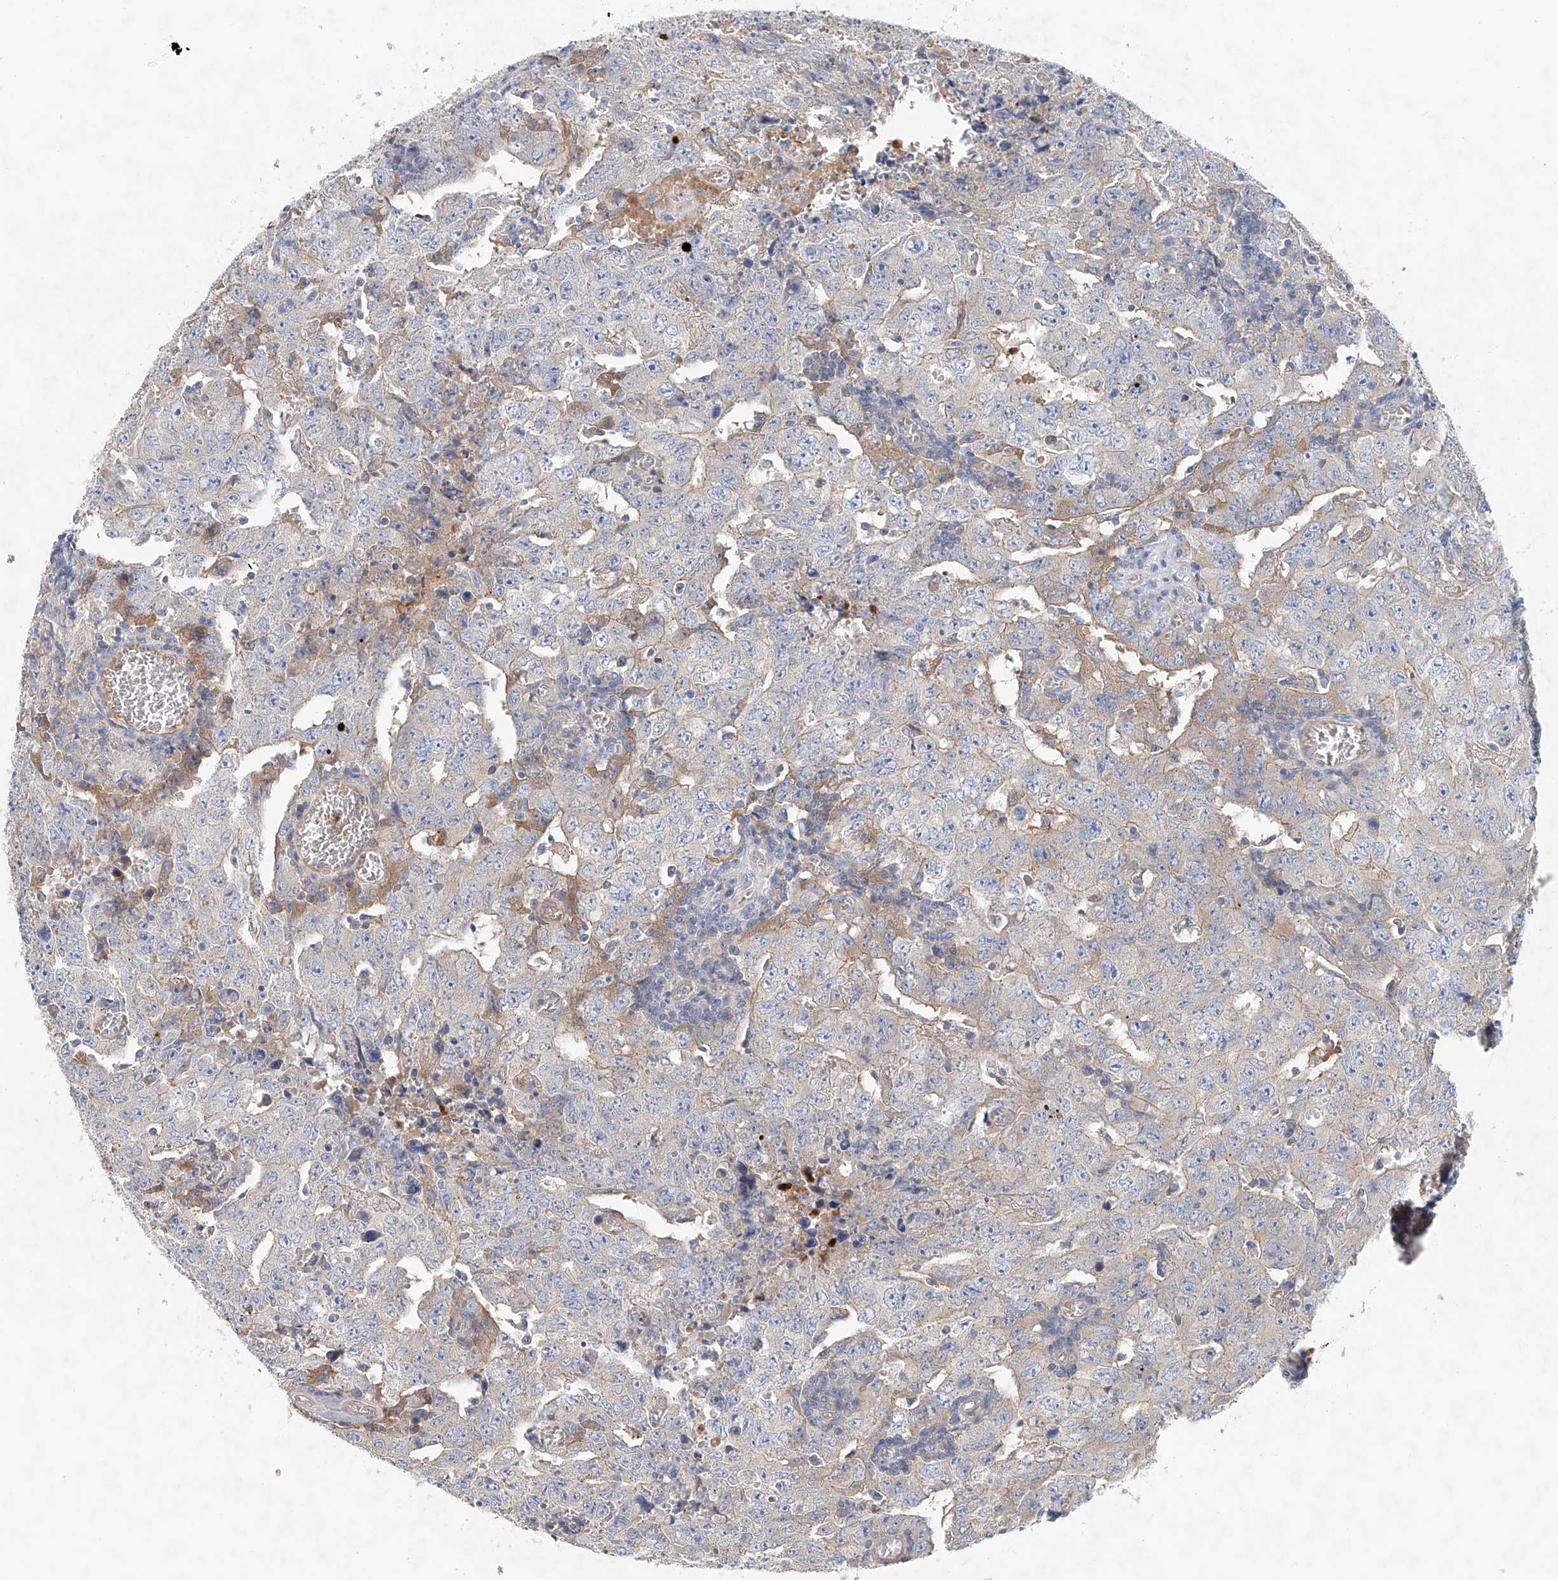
{"staining": {"intensity": "weak", "quantity": "<25%", "location": "cytoplasmic/membranous"}, "tissue": "testis cancer", "cell_type": "Tumor cells", "image_type": "cancer", "snomed": [{"axis": "morphology", "description": "Carcinoma, Embryonal, NOS"}, {"axis": "topography", "description": "Testis"}], "caption": "Immunohistochemistry photomicrograph of neoplastic tissue: testis embryonal carcinoma stained with DAB (3,3'-diaminobenzidine) displays no significant protein staining in tumor cells.", "gene": "FRYL", "patient": {"sex": "male", "age": 26}}